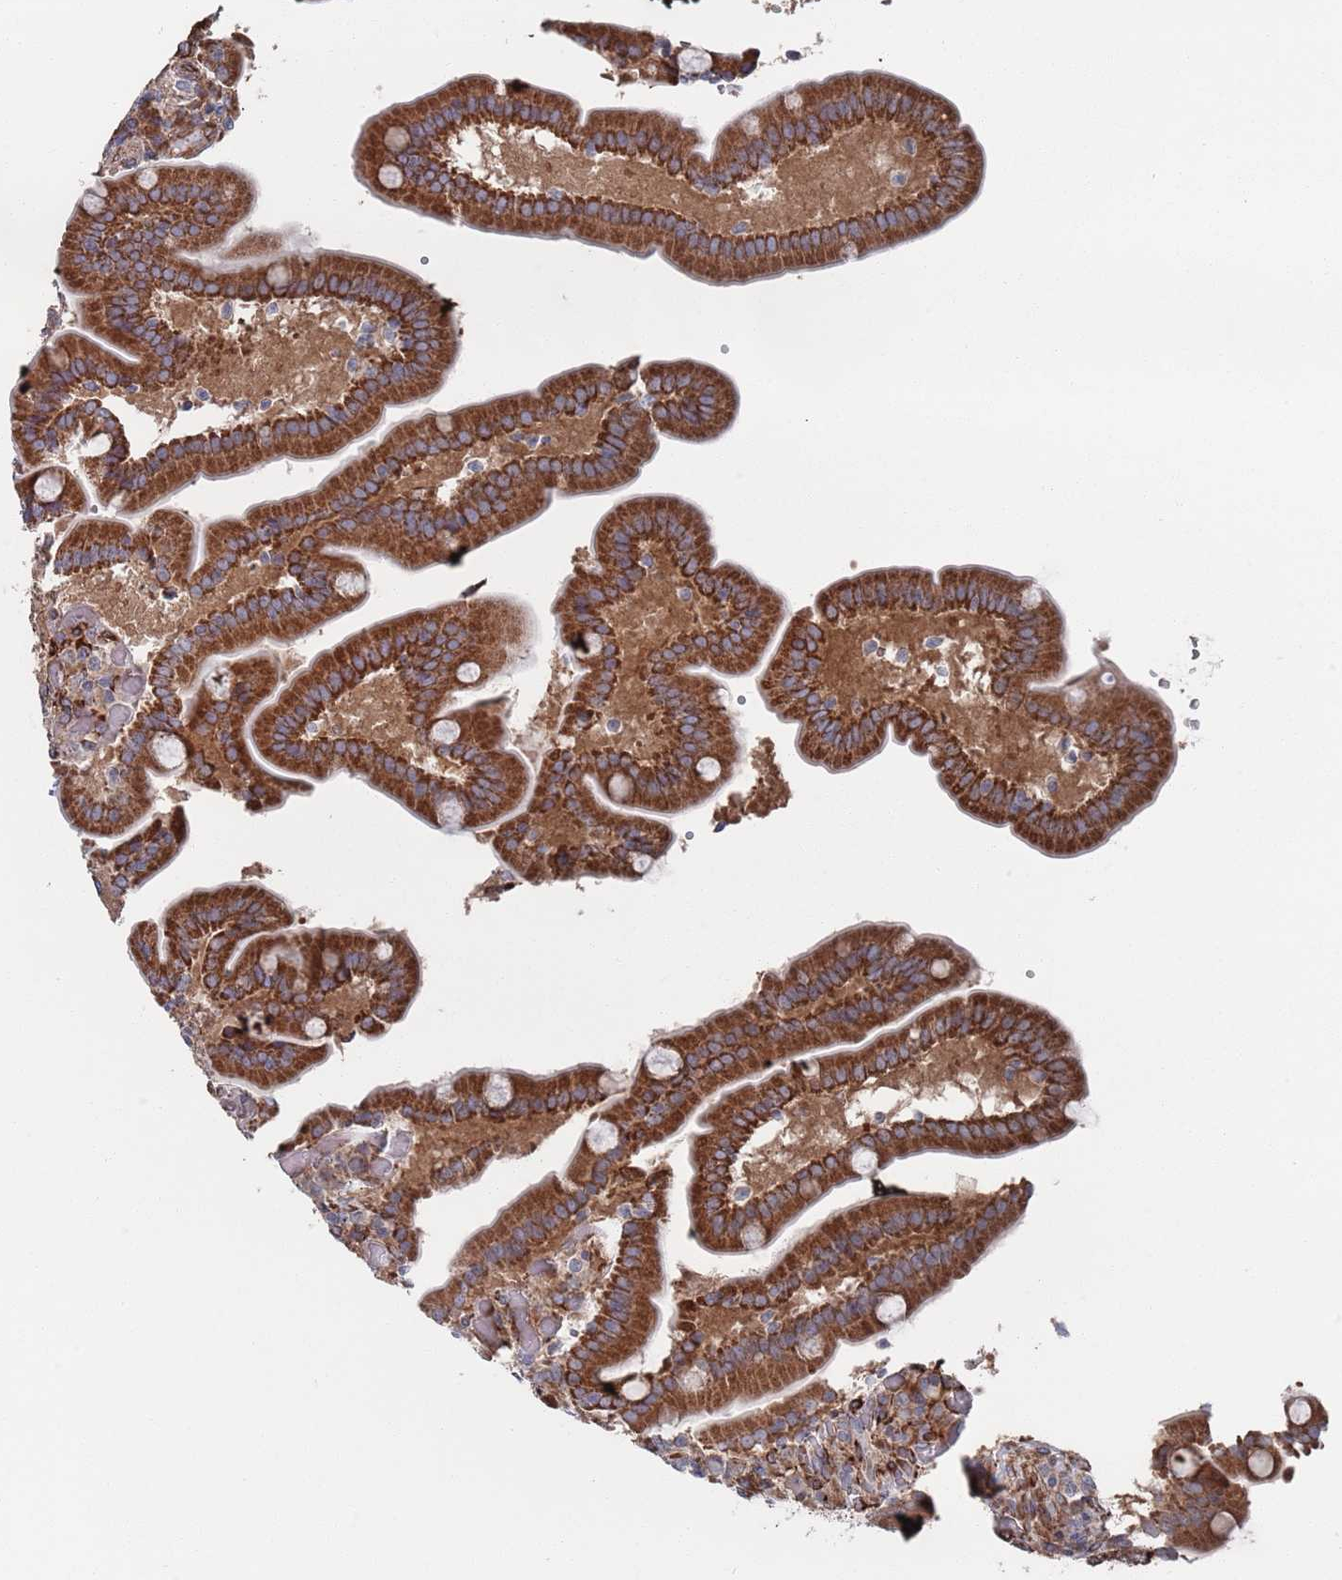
{"staining": {"intensity": "strong", "quantity": ">75%", "location": "cytoplasmic/membranous"}, "tissue": "duodenum", "cell_type": "Glandular cells", "image_type": "normal", "snomed": [{"axis": "morphology", "description": "Normal tissue, NOS"}, {"axis": "topography", "description": "Duodenum"}], "caption": "Glandular cells demonstrate strong cytoplasmic/membranous expression in about >75% of cells in benign duodenum. The staining is performed using DAB (3,3'-diaminobenzidine) brown chromogen to label protein expression. The nuclei are counter-stained blue using hematoxylin.", "gene": "CCDC106", "patient": {"sex": "female", "age": 62}}